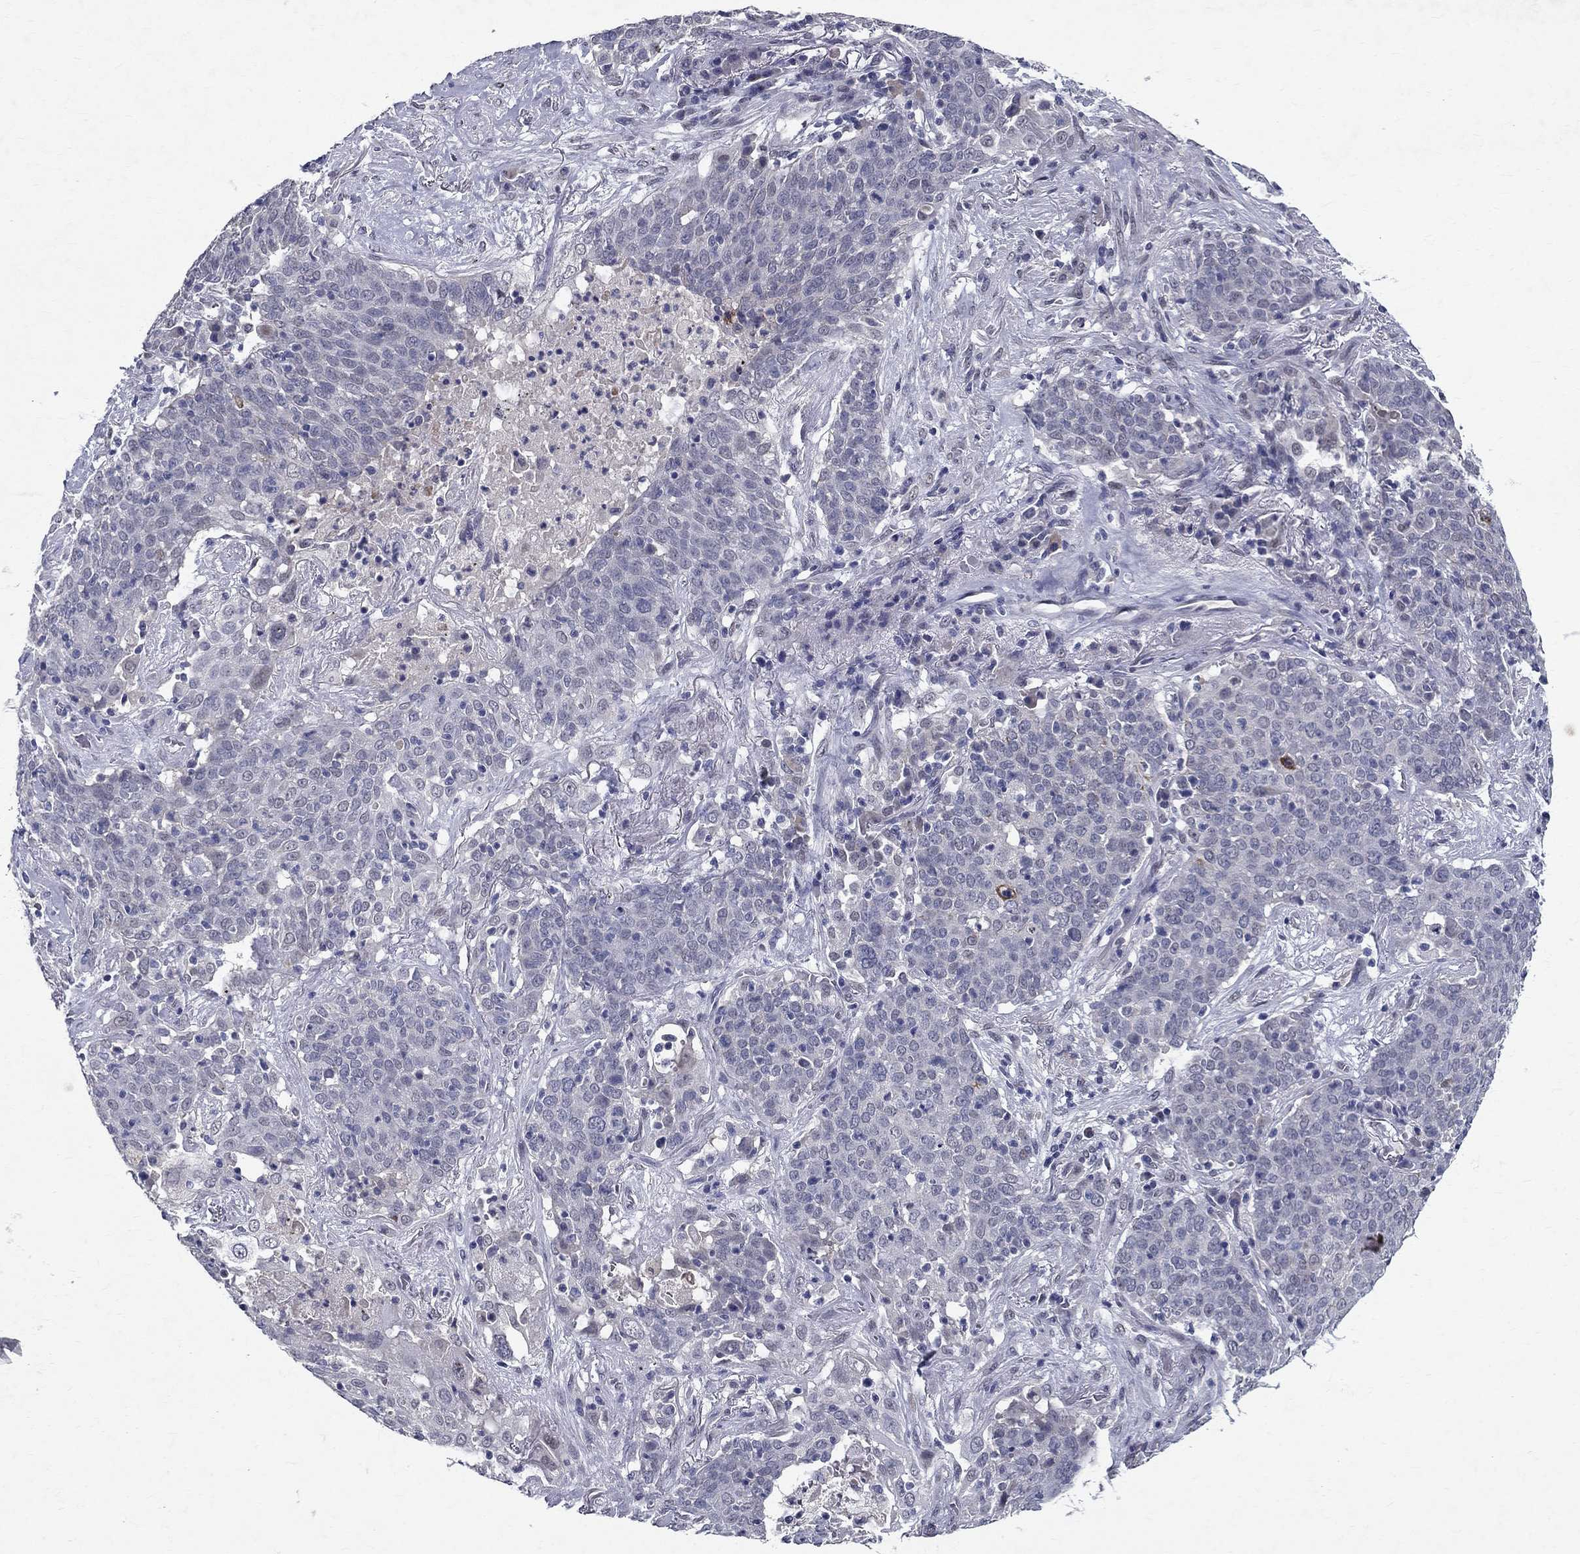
{"staining": {"intensity": "negative", "quantity": "none", "location": "none"}, "tissue": "lung cancer", "cell_type": "Tumor cells", "image_type": "cancer", "snomed": [{"axis": "morphology", "description": "Squamous cell carcinoma, NOS"}, {"axis": "topography", "description": "Lung"}], "caption": "Immunohistochemistry of lung cancer demonstrates no expression in tumor cells.", "gene": "RBFOX1", "patient": {"sex": "male", "age": 82}}